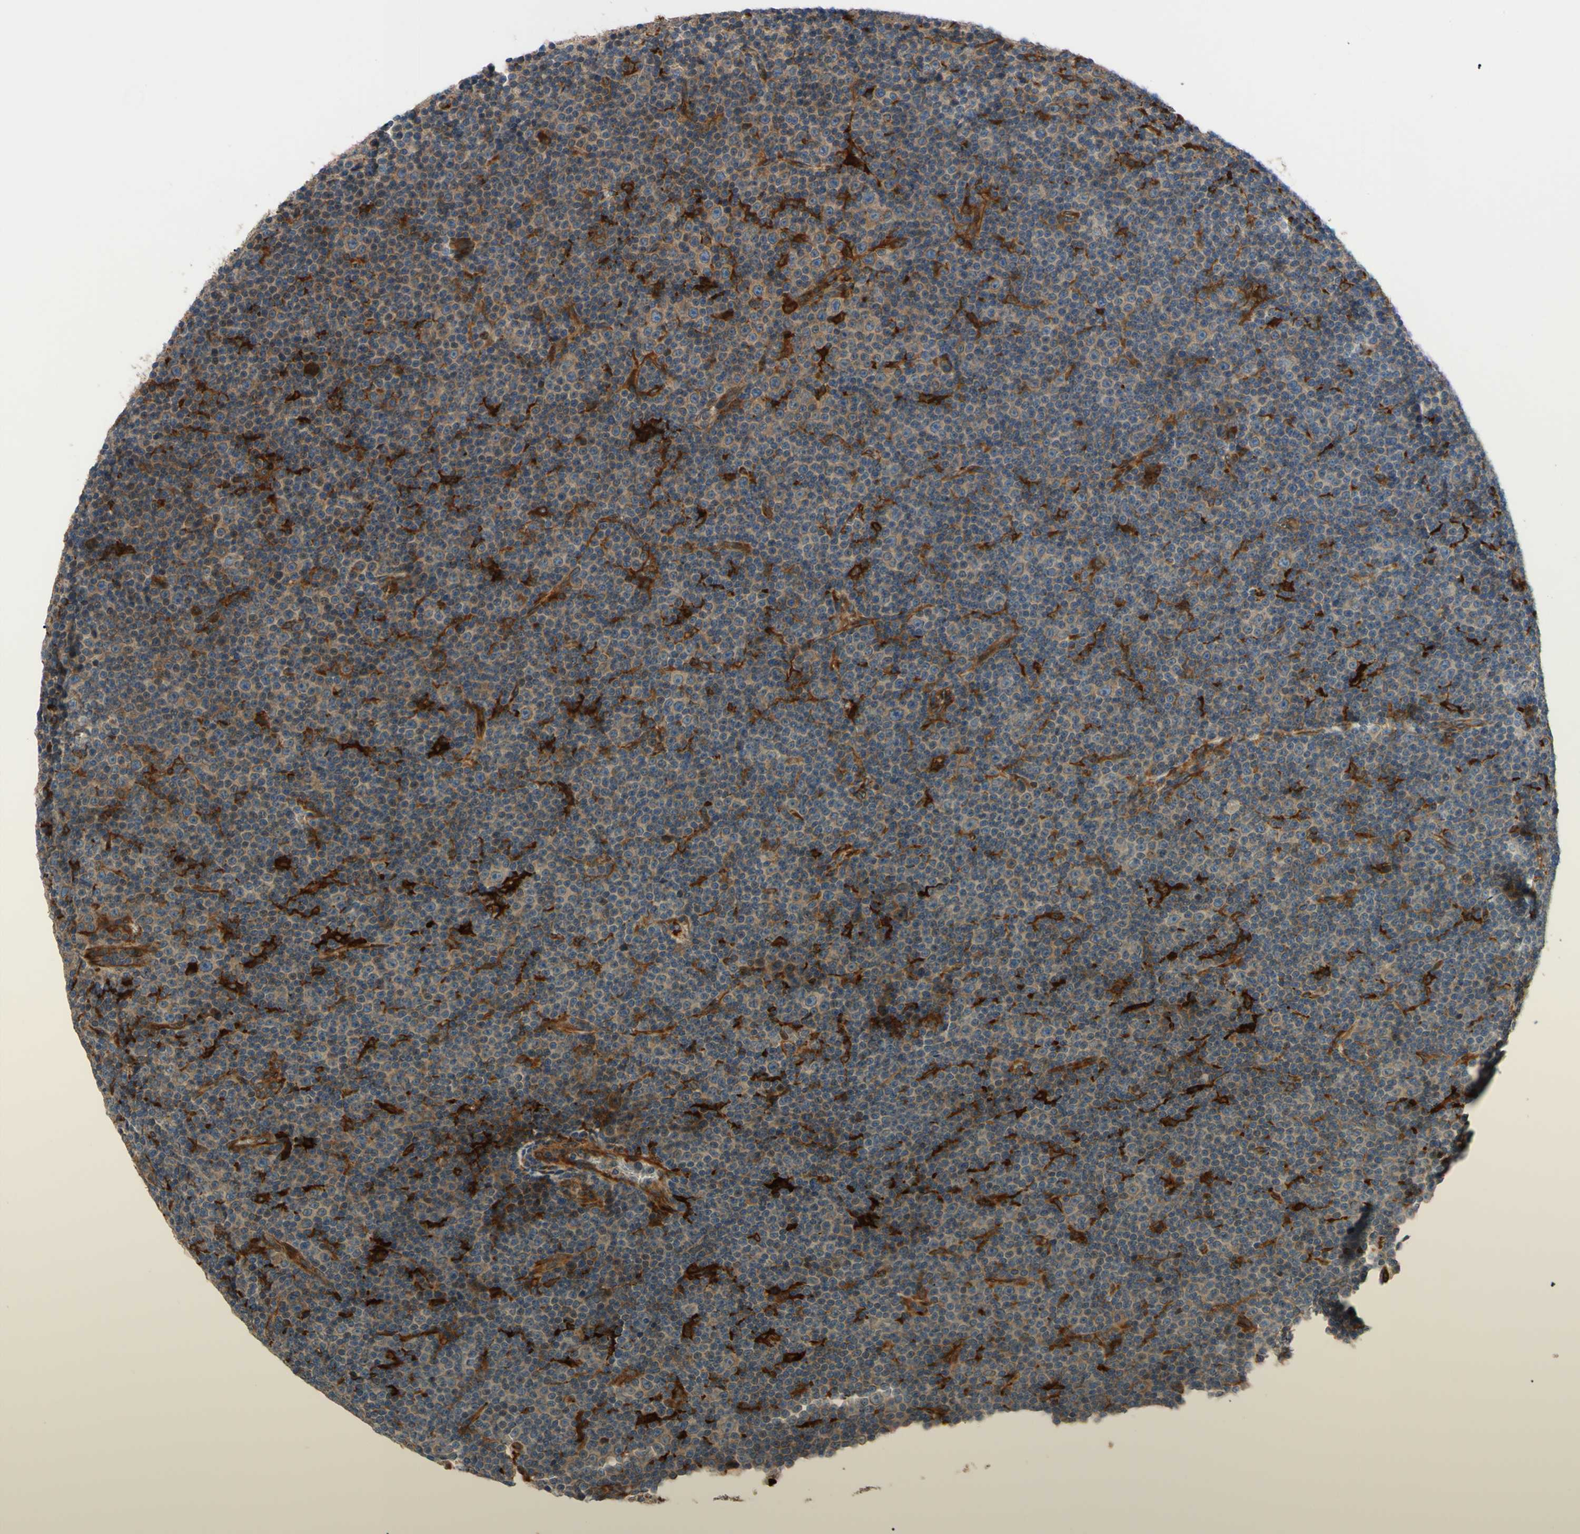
{"staining": {"intensity": "weak", "quantity": "25%-75%", "location": "cytoplasmic/membranous"}, "tissue": "lymphoma", "cell_type": "Tumor cells", "image_type": "cancer", "snomed": [{"axis": "morphology", "description": "Malignant lymphoma, non-Hodgkin's type, Low grade"}, {"axis": "topography", "description": "Lymph node"}], "caption": "Immunohistochemical staining of lymphoma reveals low levels of weak cytoplasmic/membranous positivity in approximately 25%-75% of tumor cells.", "gene": "SPTLC1", "patient": {"sex": "female", "age": 67}}